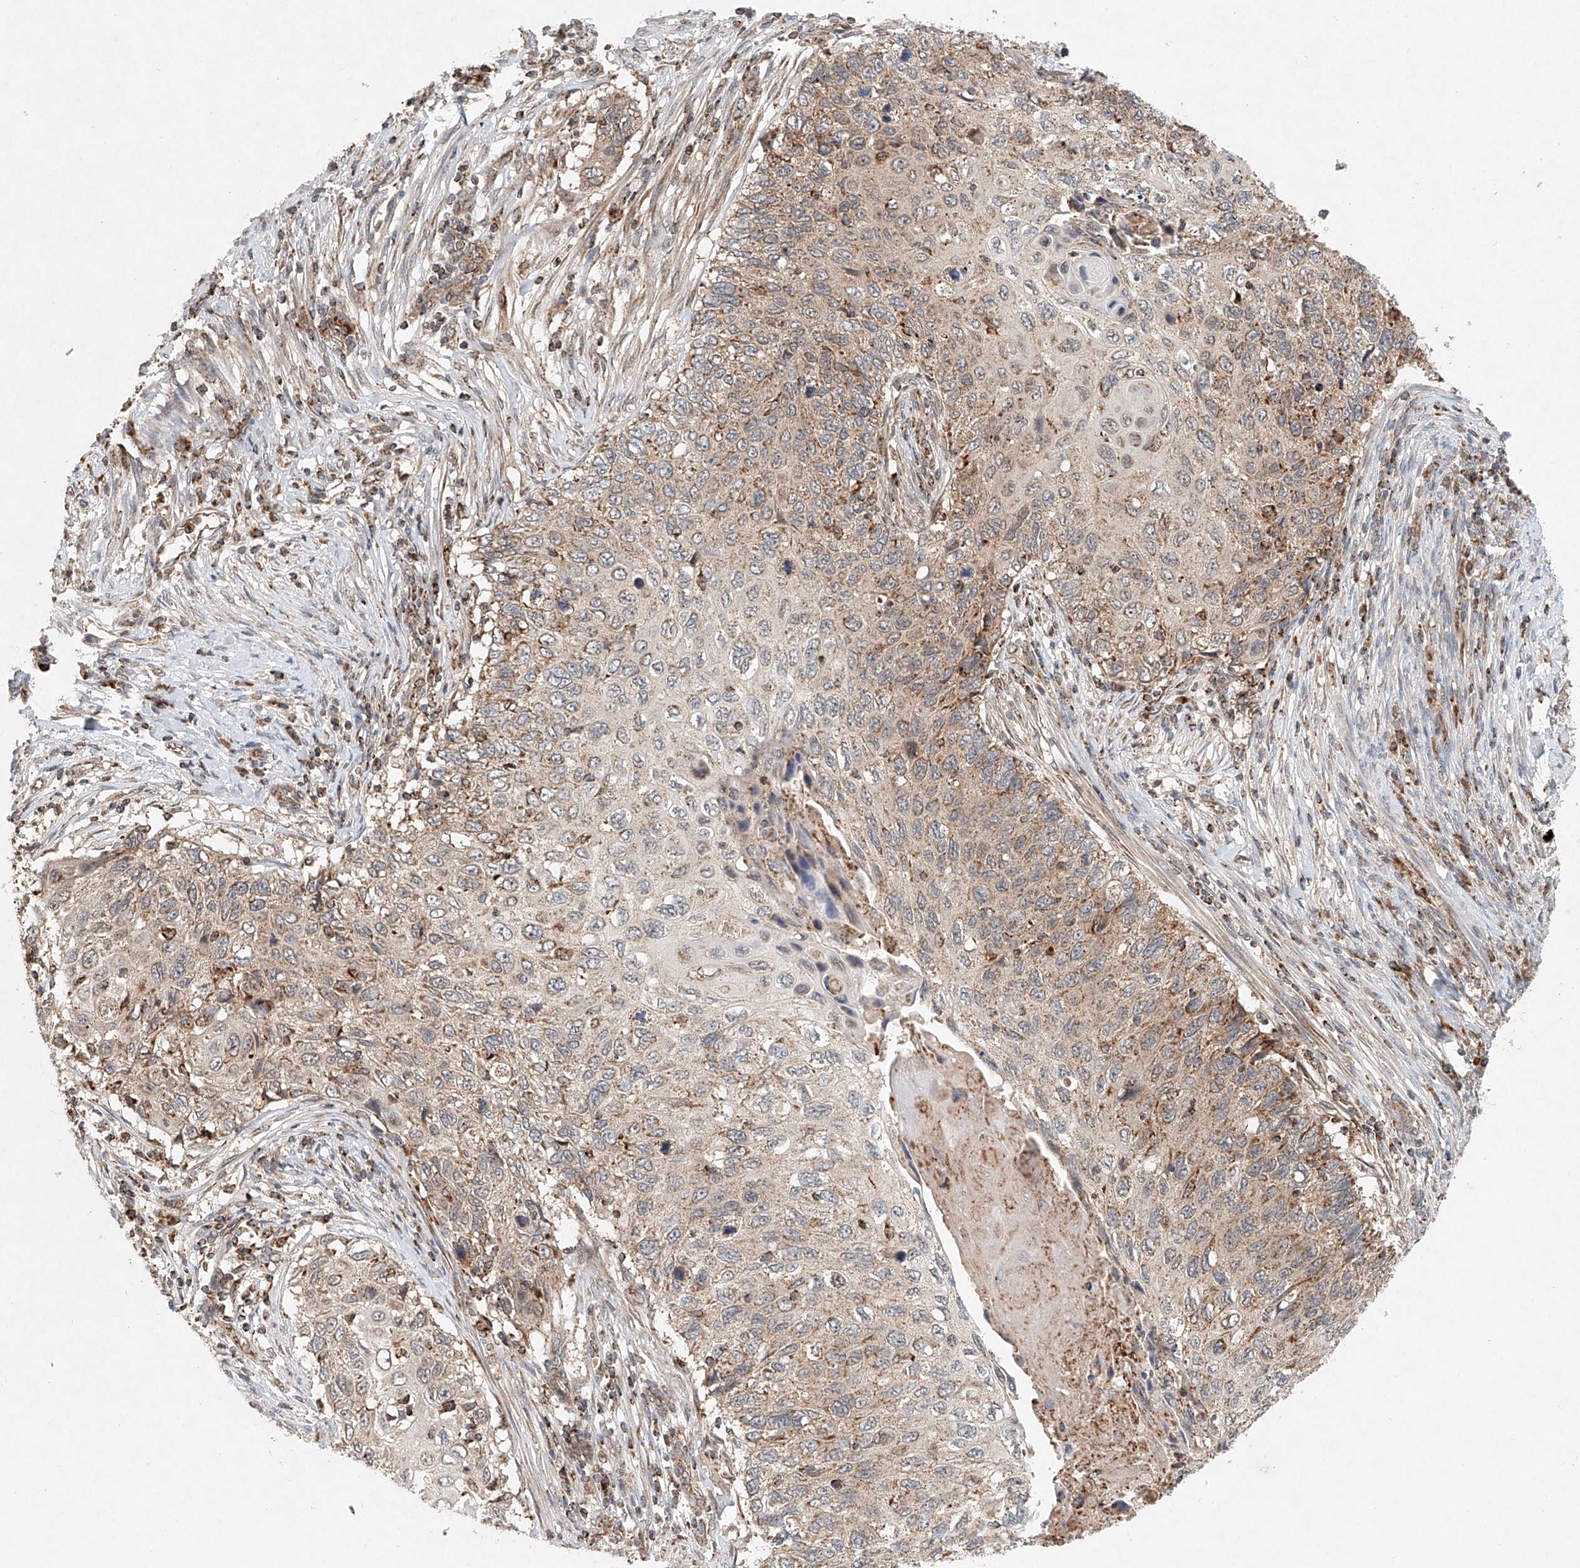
{"staining": {"intensity": "moderate", "quantity": "<25%", "location": "cytoplasmic/membranous"}, "tissue": "cervical cancer", "cell_type": "Tumor cells", "image_type": "cancer", "snomed": [{"axis": "morphology", "description": "Squamous cell carcinoma, NOS"}, {"axis": "topography", "description": "Cervix"}], "caption": "Immunohistochemical staining of cervical squamous cell carcinoma demonstrates low levels of moderate cytoplasmic/membranous protein positivity in approximately <25% of tumor cells. (Stains: DAB (3,3'-diaminobenzidine) in brown, nuclei in blue, Microscopy: brightfield microscopy at high magnification).", "gene": "DCAF11", "patient": {"sex": "female", "age": 70}}